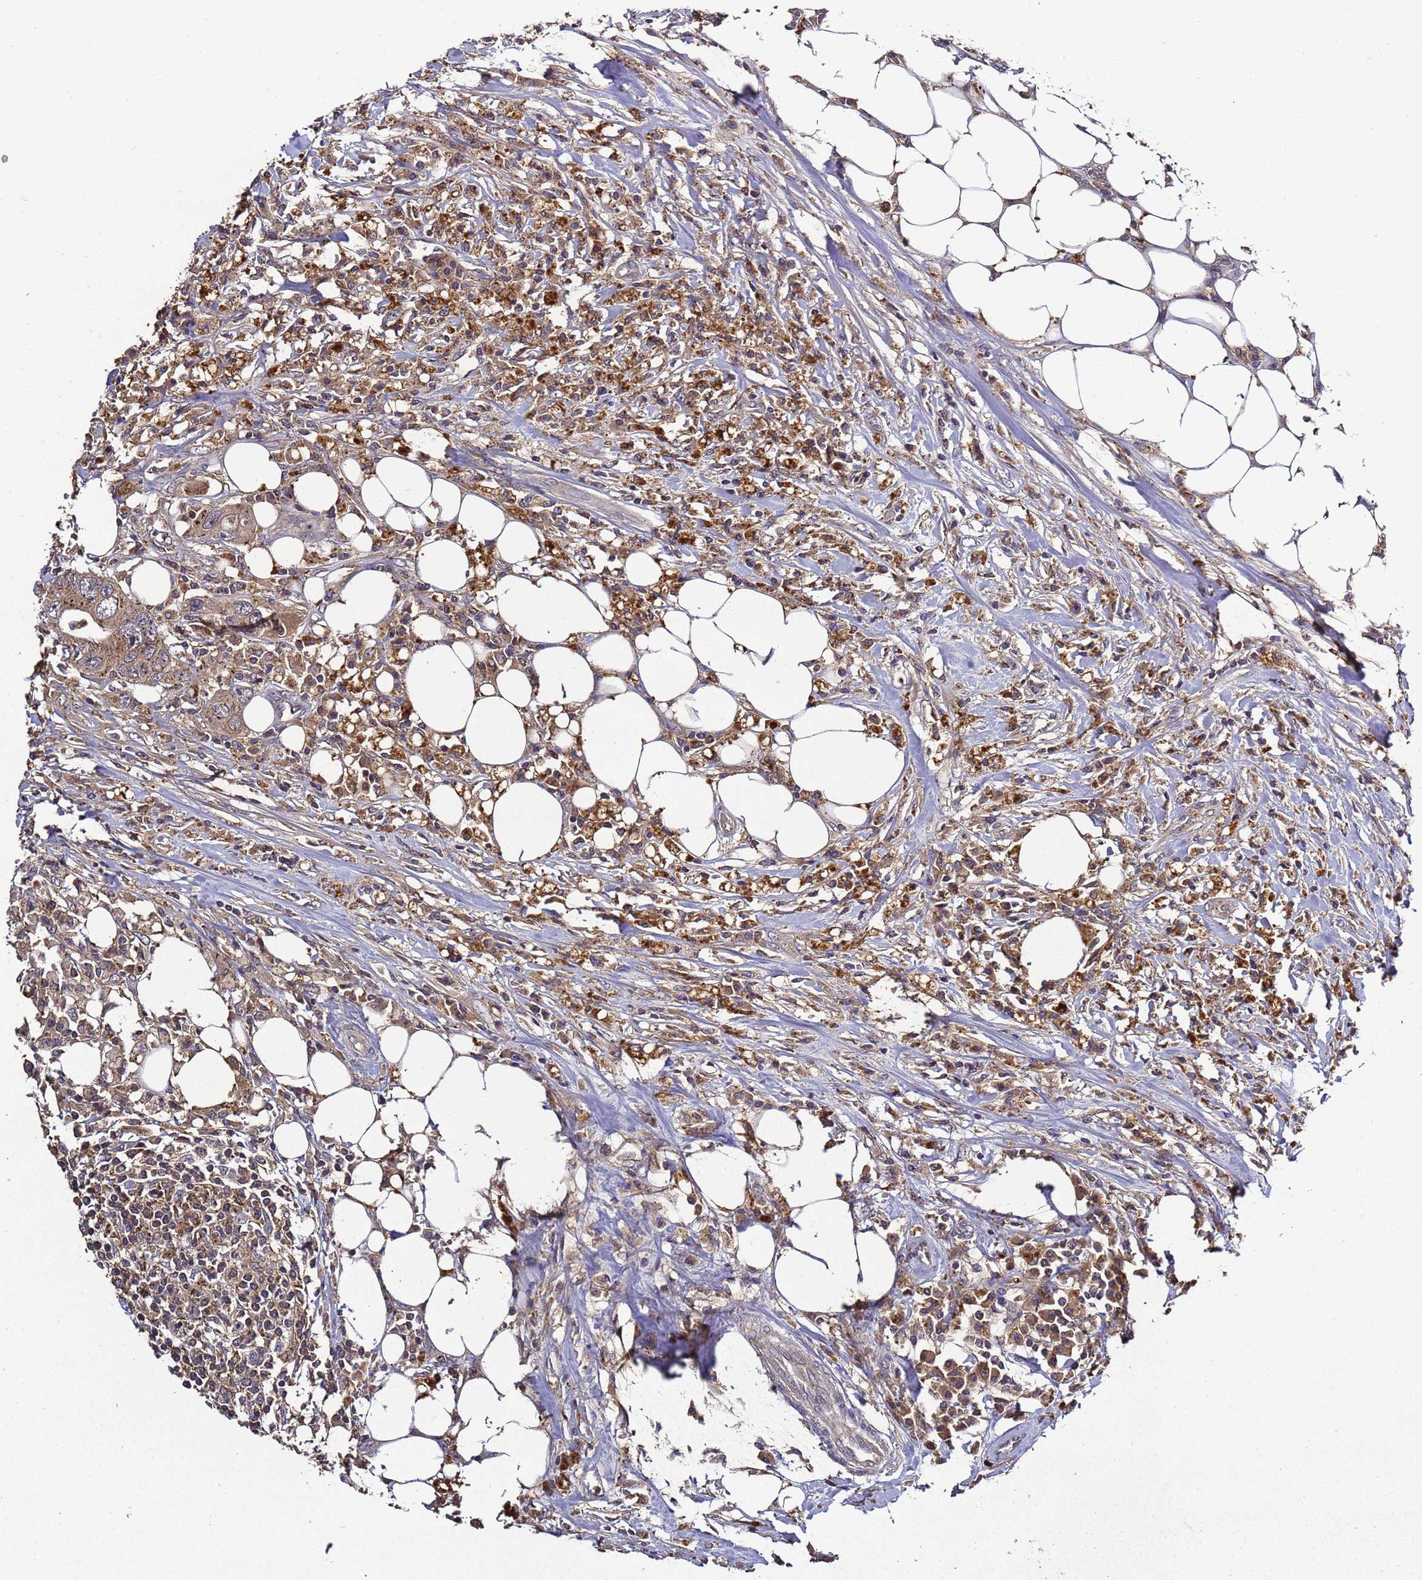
{"staining": {"intensity": "moderate", "quantity": ">75%", "location": "cytoplasmic/membranous"}, "tissue": "colorectal cancer", "cell_type": "Tumor cells", "image_type": "cancer", "snomed": [{"axis": "morphology", "description": "Adenocarcinoma, NOS"}, {"axis": "topography", "description": "Colon"}], "caption": "Adenocarcinoma (colorectal) tissue shows moderate cytoplasmic/membranous staining in approximately >75% of tumor cells, visualized by immunohistochemistry.", "gene": "LGI4", "patient": {"sex": "male", "age": 71}}